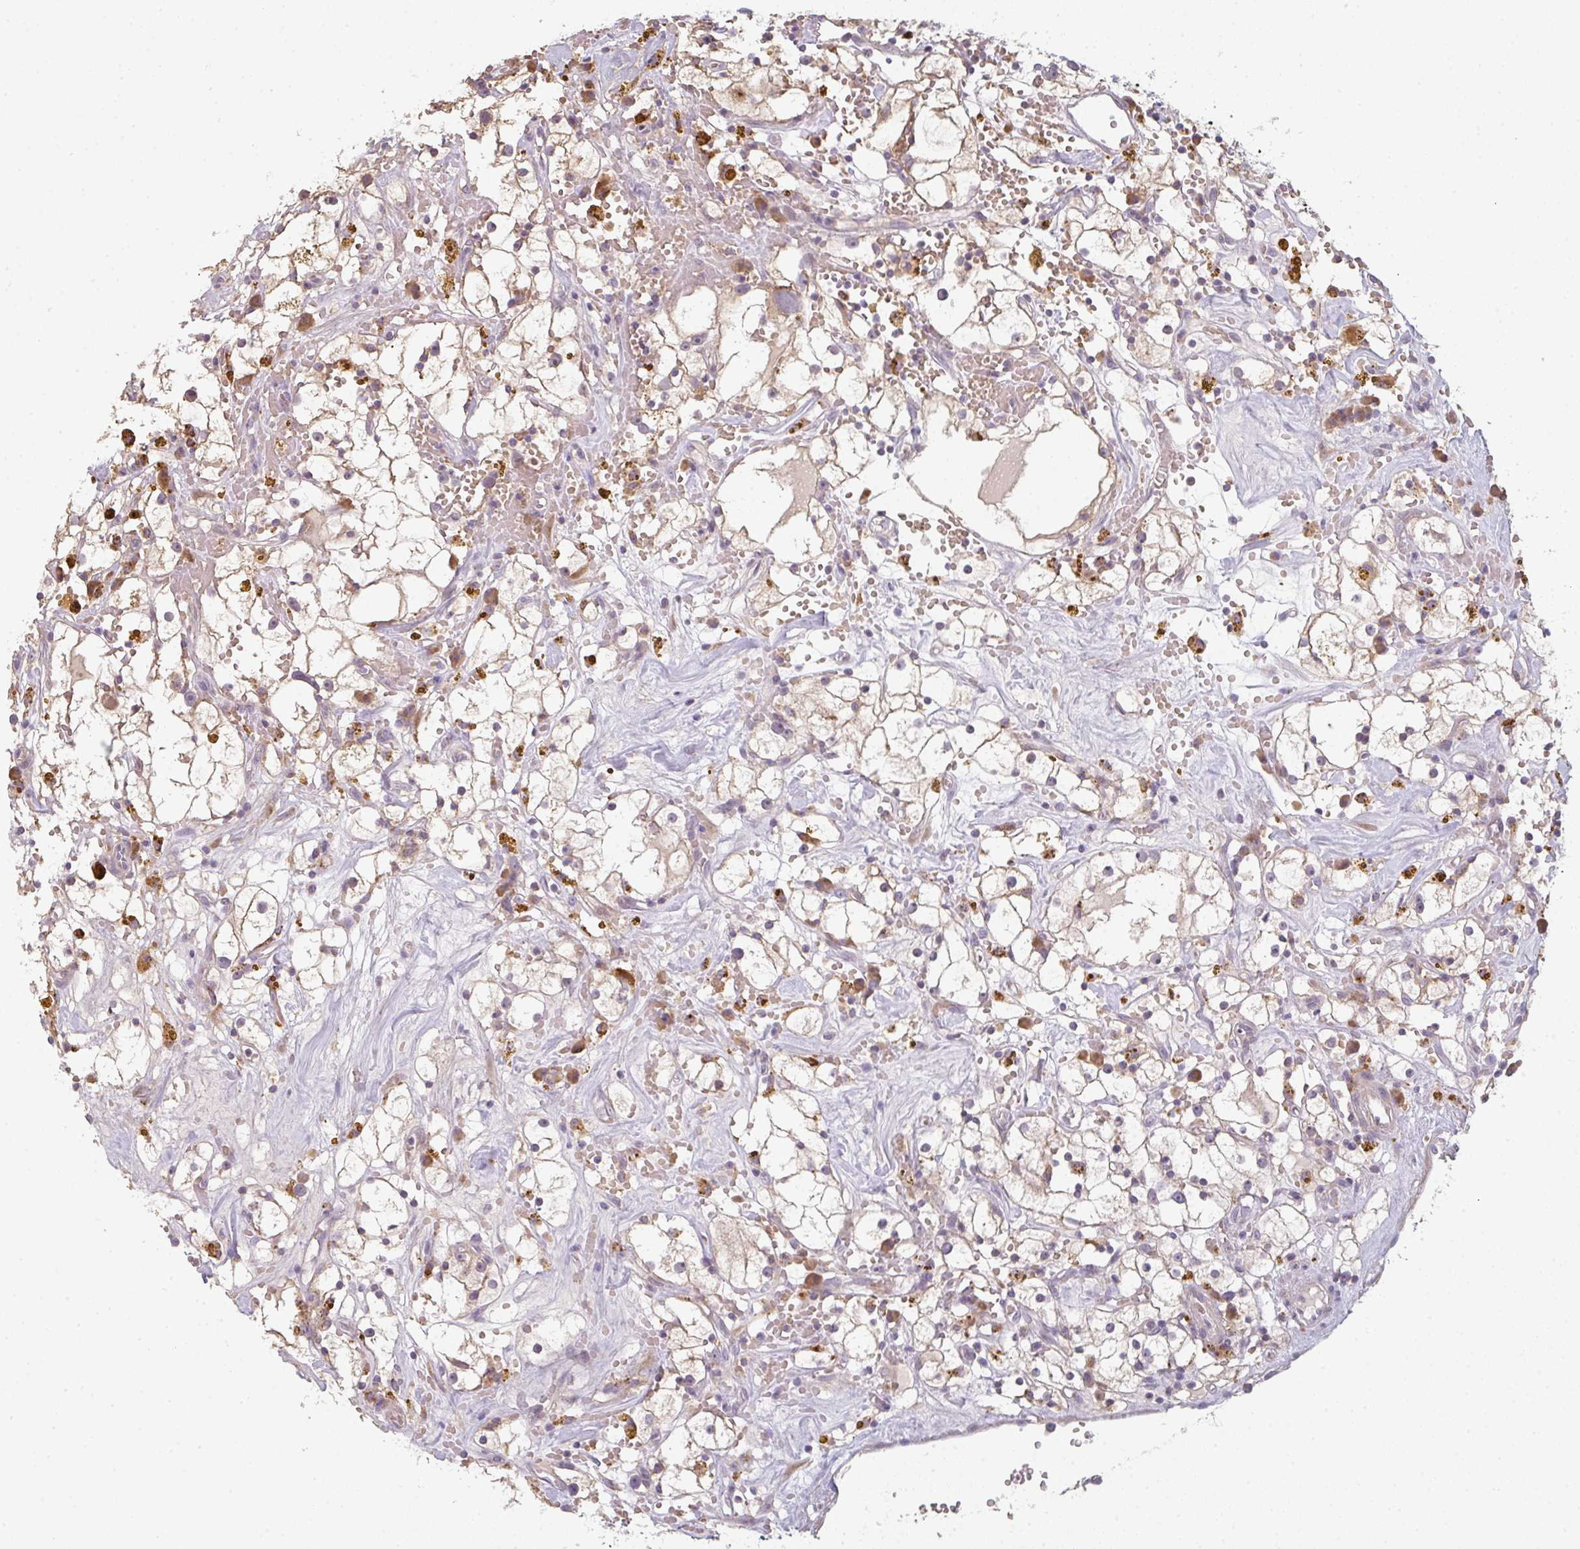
{"staining": {"intensity": "negative", "quantity": "none", "location": "none"}, "tissue": "renal cancer", "cell_type": "Tumor cells", "image_type": "cancer", "snomed": [{"axis": "morphology", "description": "Adenocarcinoma, NOS"}, {"axis": "topography", "description": "Kidney"}], "caption": "High power microscopy micrograph of an immunohistochemistry histopathology image of renal adenocarcinoma, revealing no significant staining in tumor cells.", "gene": "TMEM237", "patient": {"sex": "male", "age": 56}}